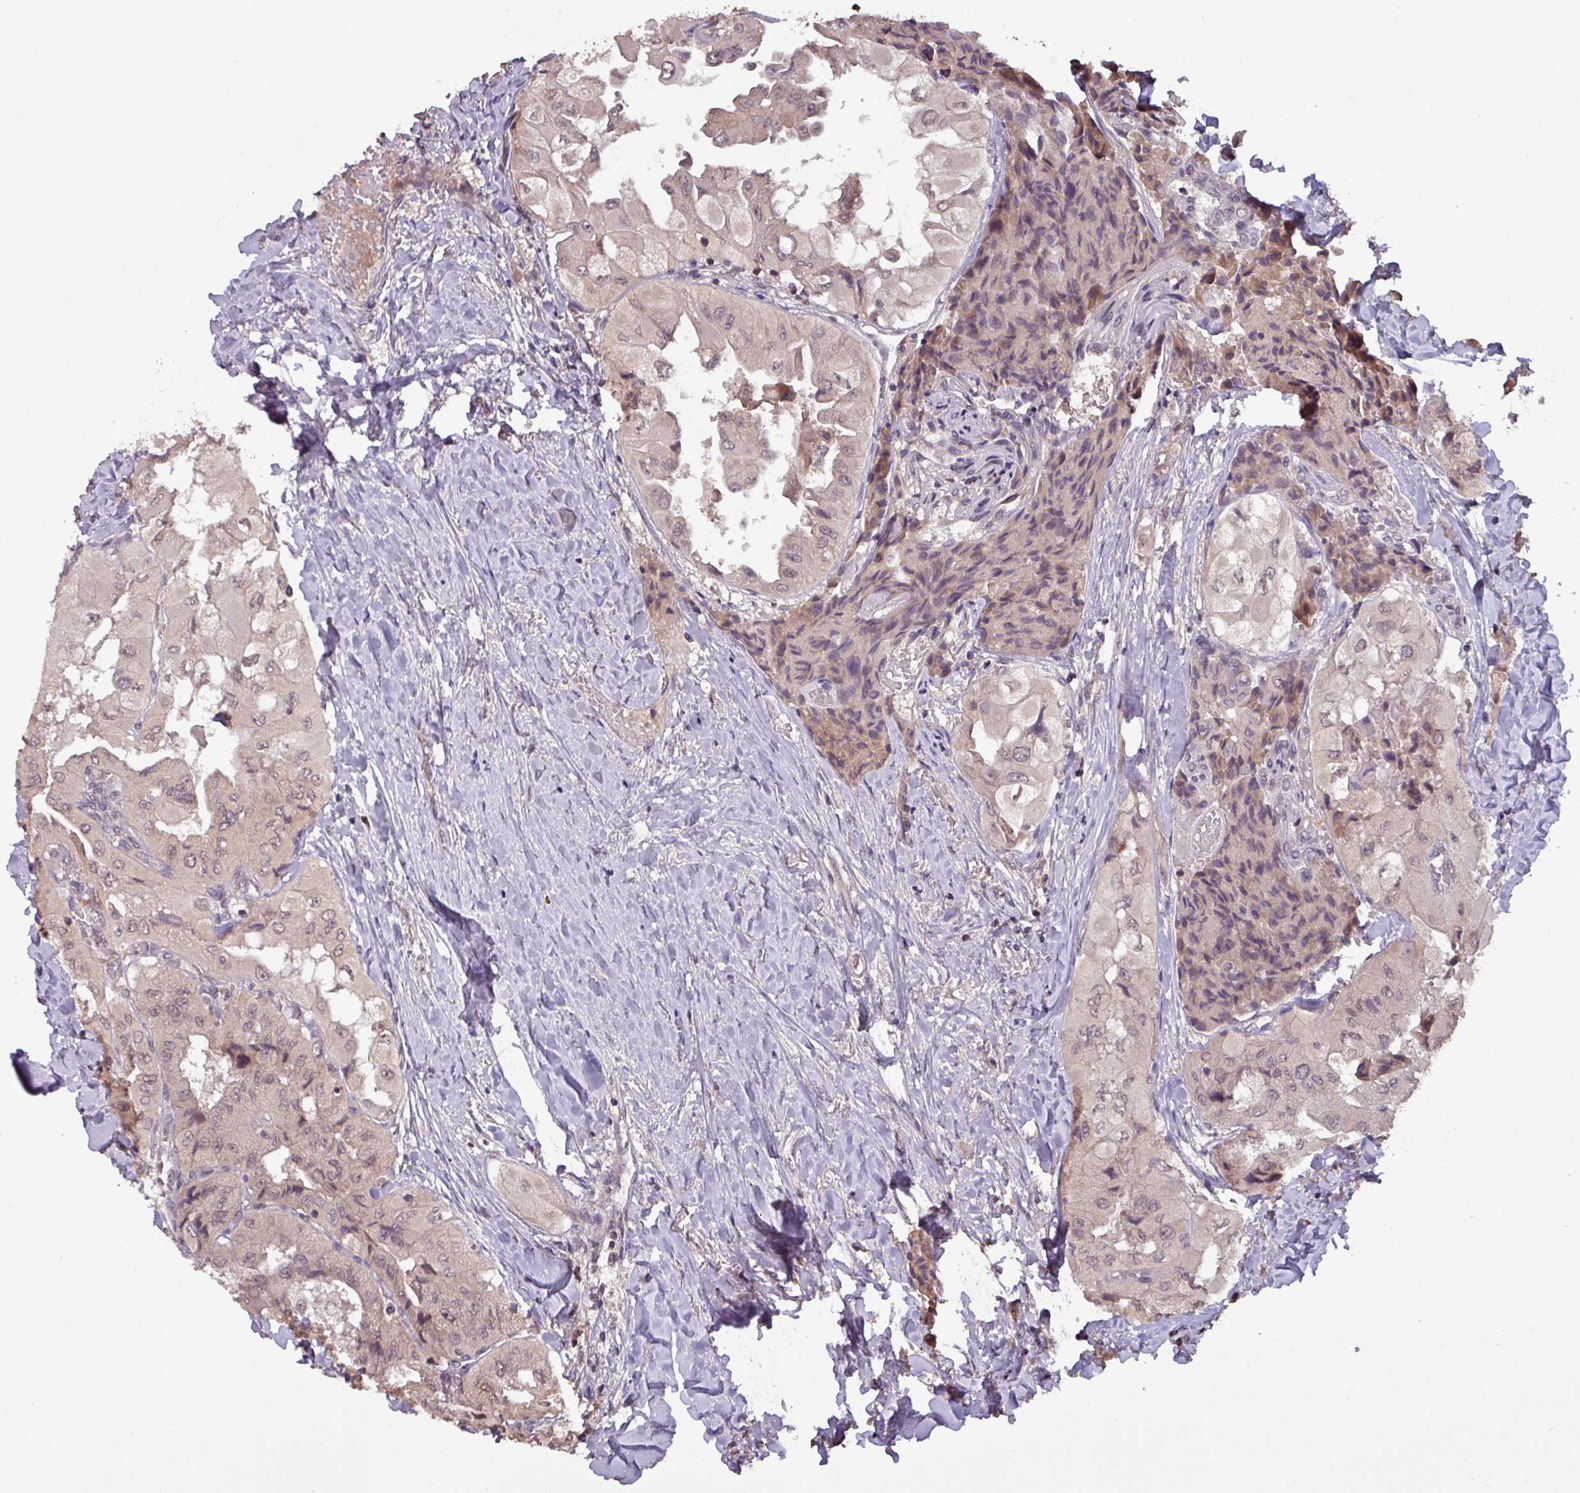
{"staining": {"intensity": "weak", "quantity": "<25%", "location": "nuclear"}, "tissue": "thyroid cancer", "cell_type": "Tumor cells", "image_type": "cancer", "snomed": [{"axis": "morphology", "description": "Normal tissue, NOS"}, {"axis": "morphology", "description": "Papillary adenocarcinoma, NOS"}, {"axis": "topography", "description": "Thyroid gland"}], "caption": "Photomicrograph shows no protein positivity in tumor cells of papillary adenocarcinoma (thyroid) tissue. Brightfield microscopy of immunohistochemistry (IHC) stained with DAB (brown) and hematoxylin (blue), captured at high magnification.", "gene": "NOB1", "patient": {"sex": "female", "age": 59}}